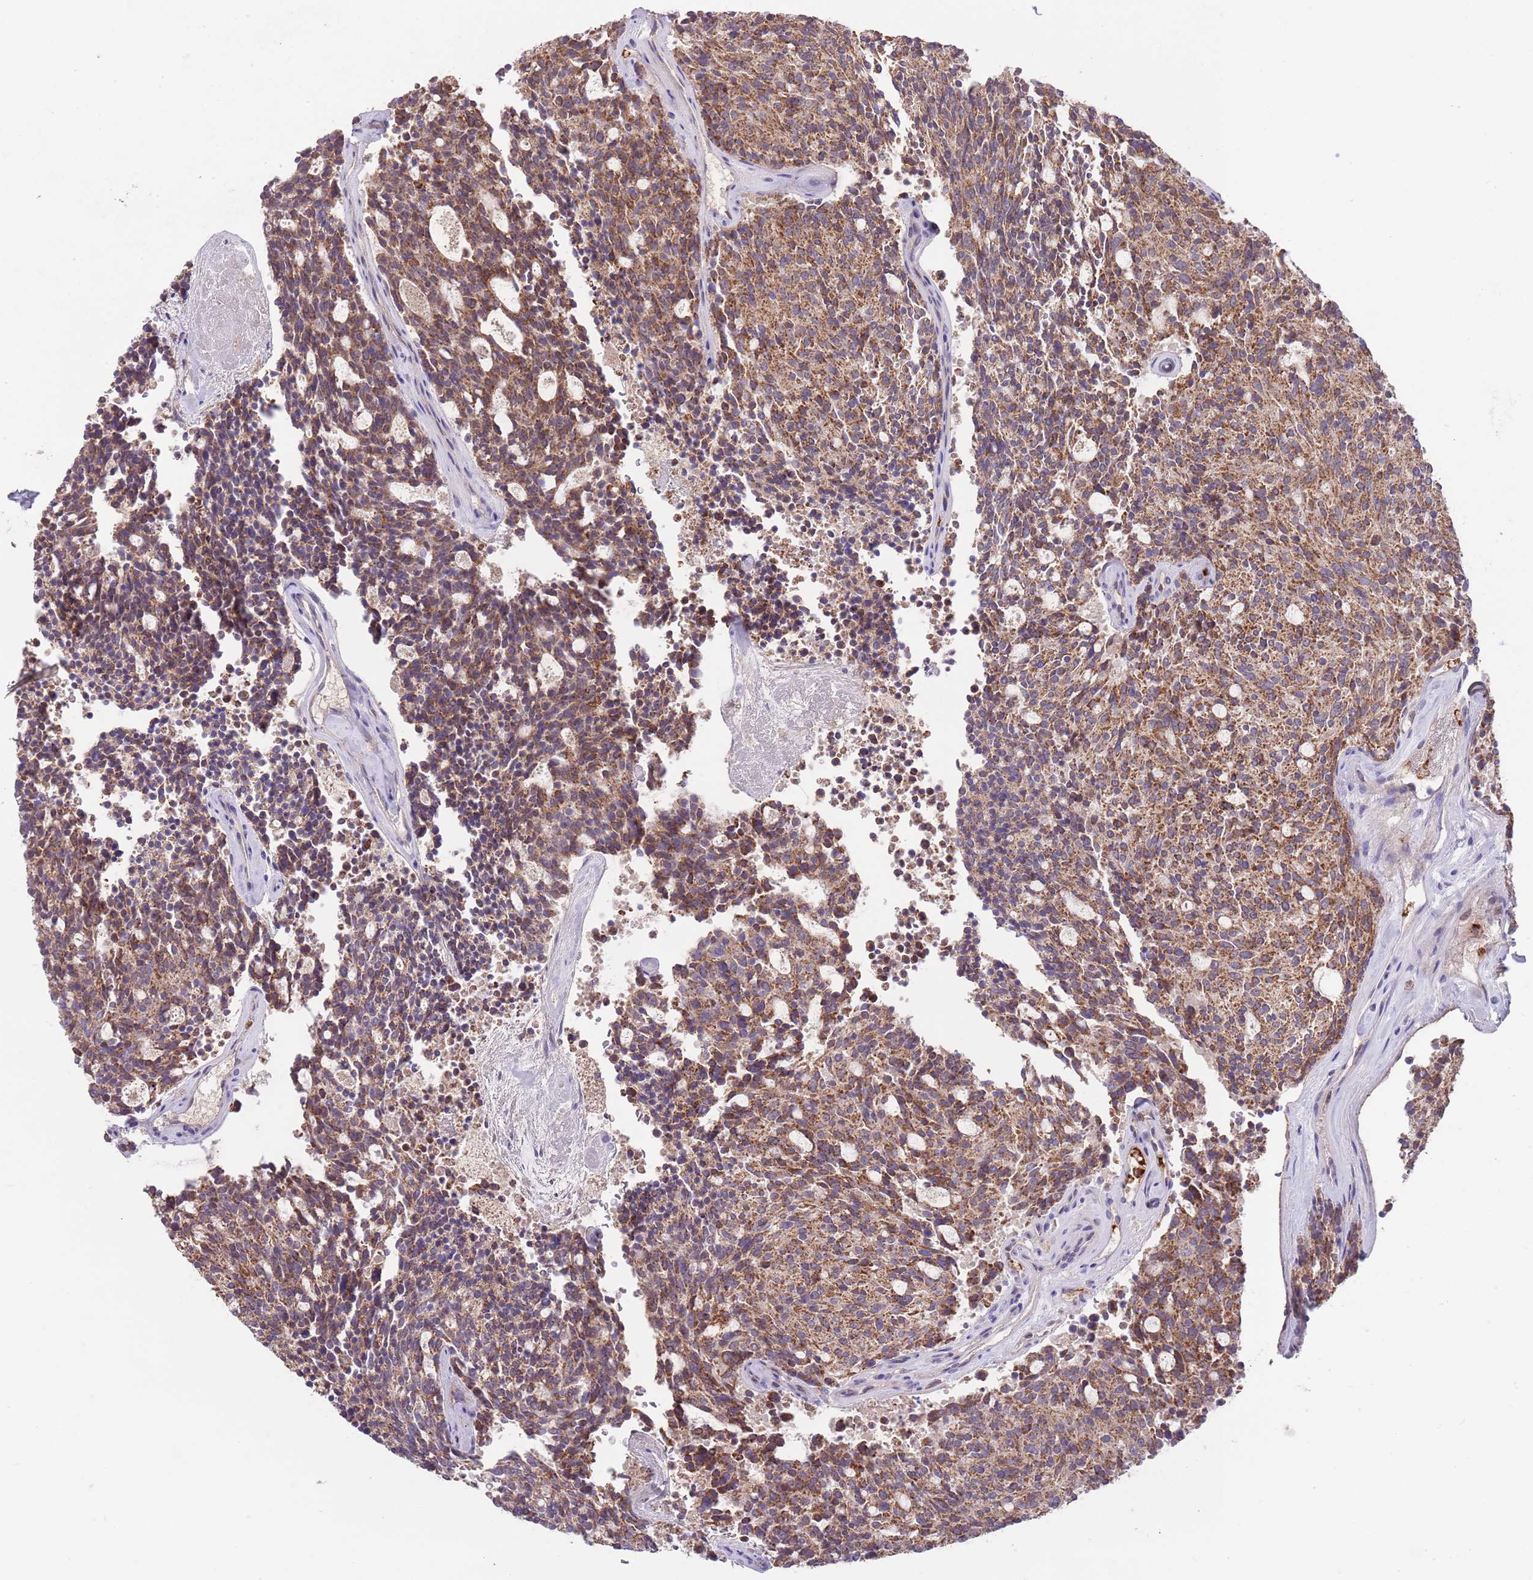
{"staining": {"intensity": "moderate", "quantity": ">75%", "location": "cytoplasmic/membranous"}, "tissue": "carcinoid", "cell_type": "Tumor cells", "image_type": "cancer", "snomed": [{"axis": "morphology", "description": "Carcinoid, malignant, NOS"}, {"axis": "topography", "description": "Pancreas"}], "caption": "Immunohistochemistry staining of carcinoid, which demonstrates medium levels of moderate cytoplasmic/membranous expression in about >75% of tumor cells indicating moderate cytoplasmic/membranous protein positivity. The staining was performed using DAB (brown) for protein detection and nuclei were counterstained in hematoxylin (blue).", "gene": "DDT", "patient": {"sex": "female", "age": 54}}